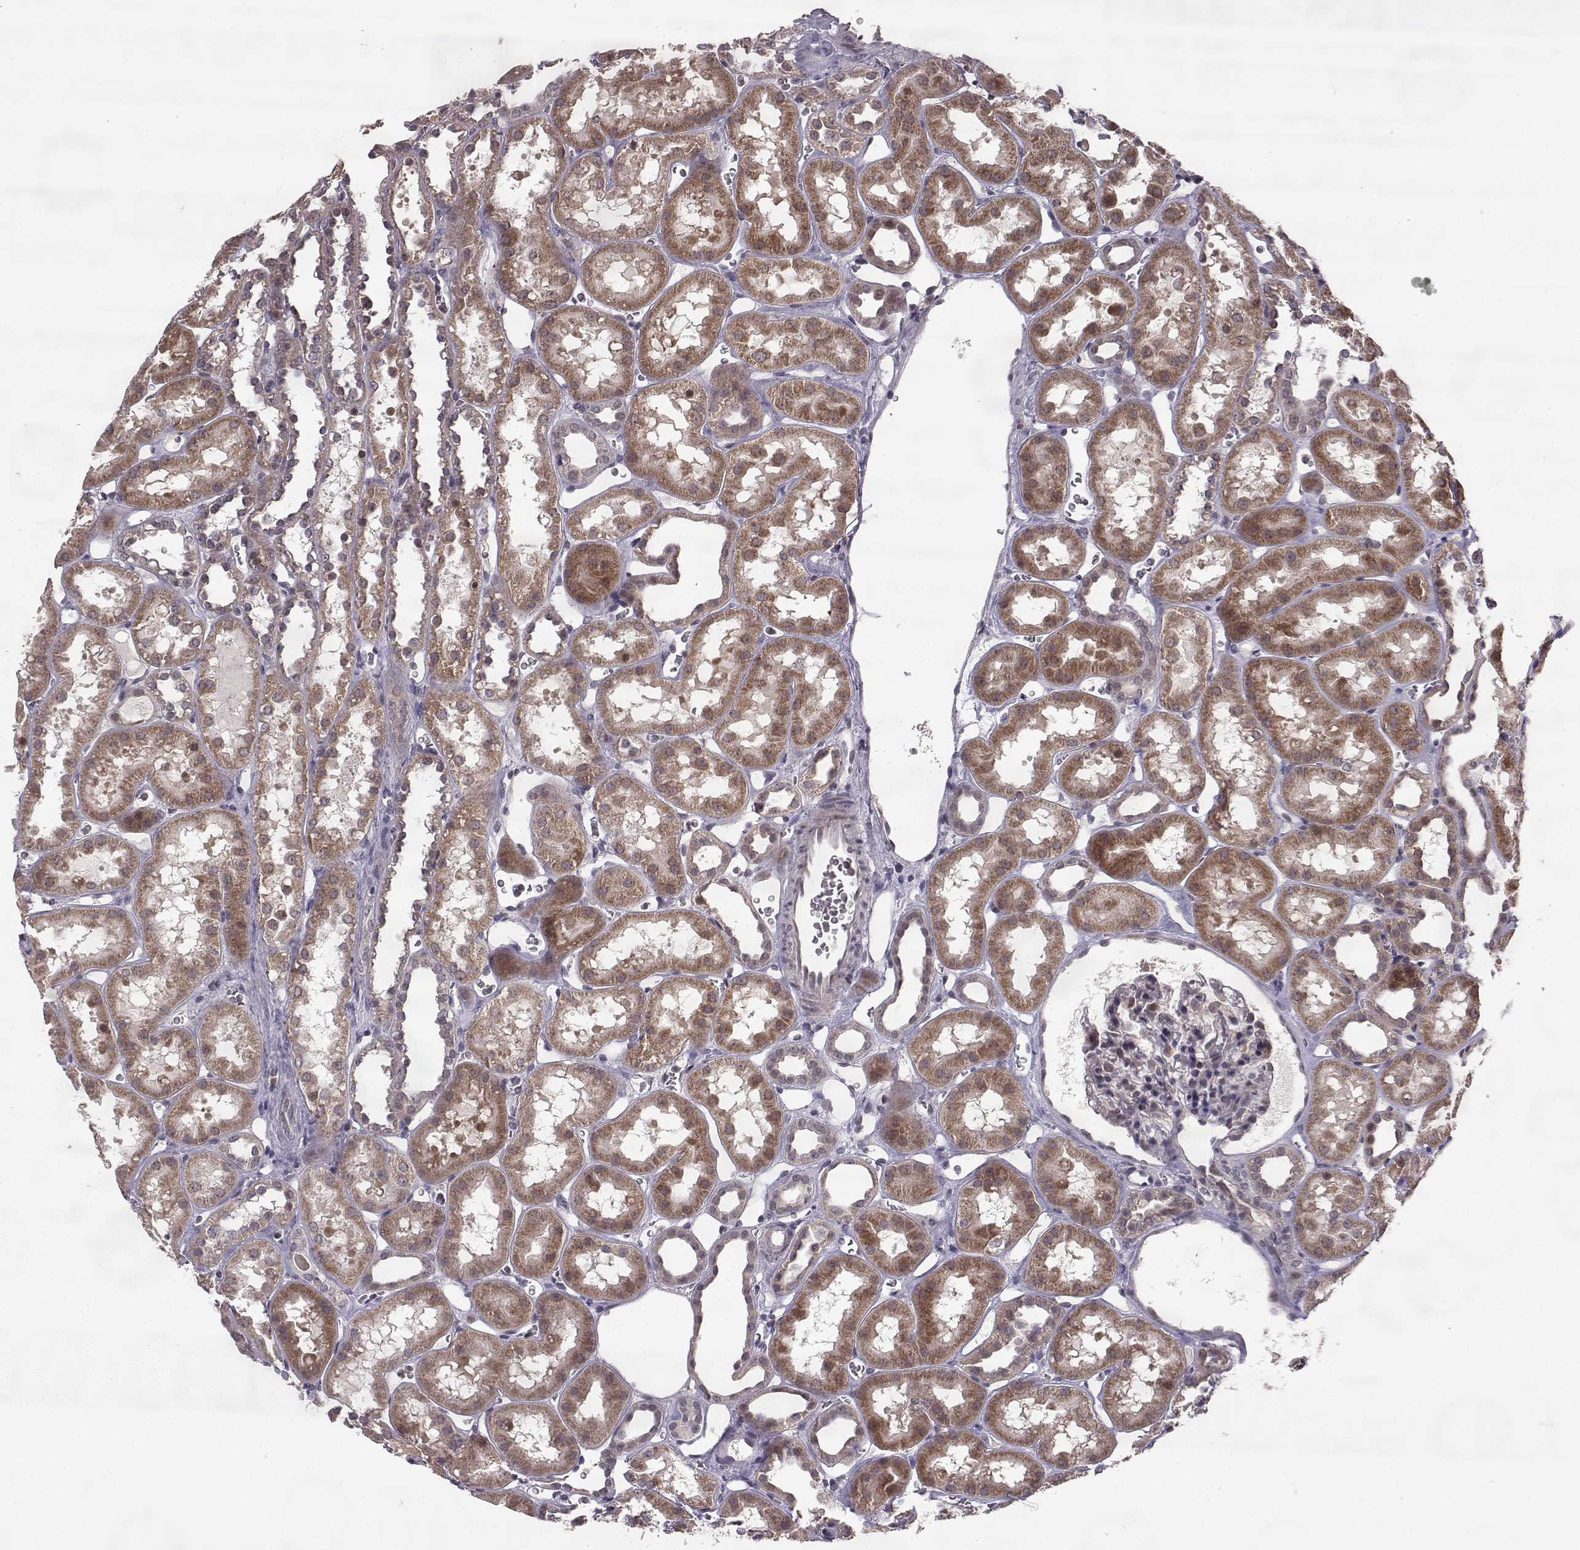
{"staining": {"intensity": "negative", "quantity": "none", "location": "none"}, "tissue": "kidney", "cell_type": "Cells in glomeruli", "image_type": "normal", "snomed": [{"axis": "morphology", "description": "Normal tissue, NOS"}, {"axis": "topography", "description": "Kidney"}], "caption": "The immunohistochemistry (IHC) image has no significant expression in cells in glomeruli of kidney. (Stains: DAB (3,3'-diaminobenzidine) immunohistochemistry (IHC) with hematoxylin counter stain, Microscopy: brightfield microscopy at high magnification).", "gene": "ELOVL5", "patient": {"sex": "female", "age": 41}}